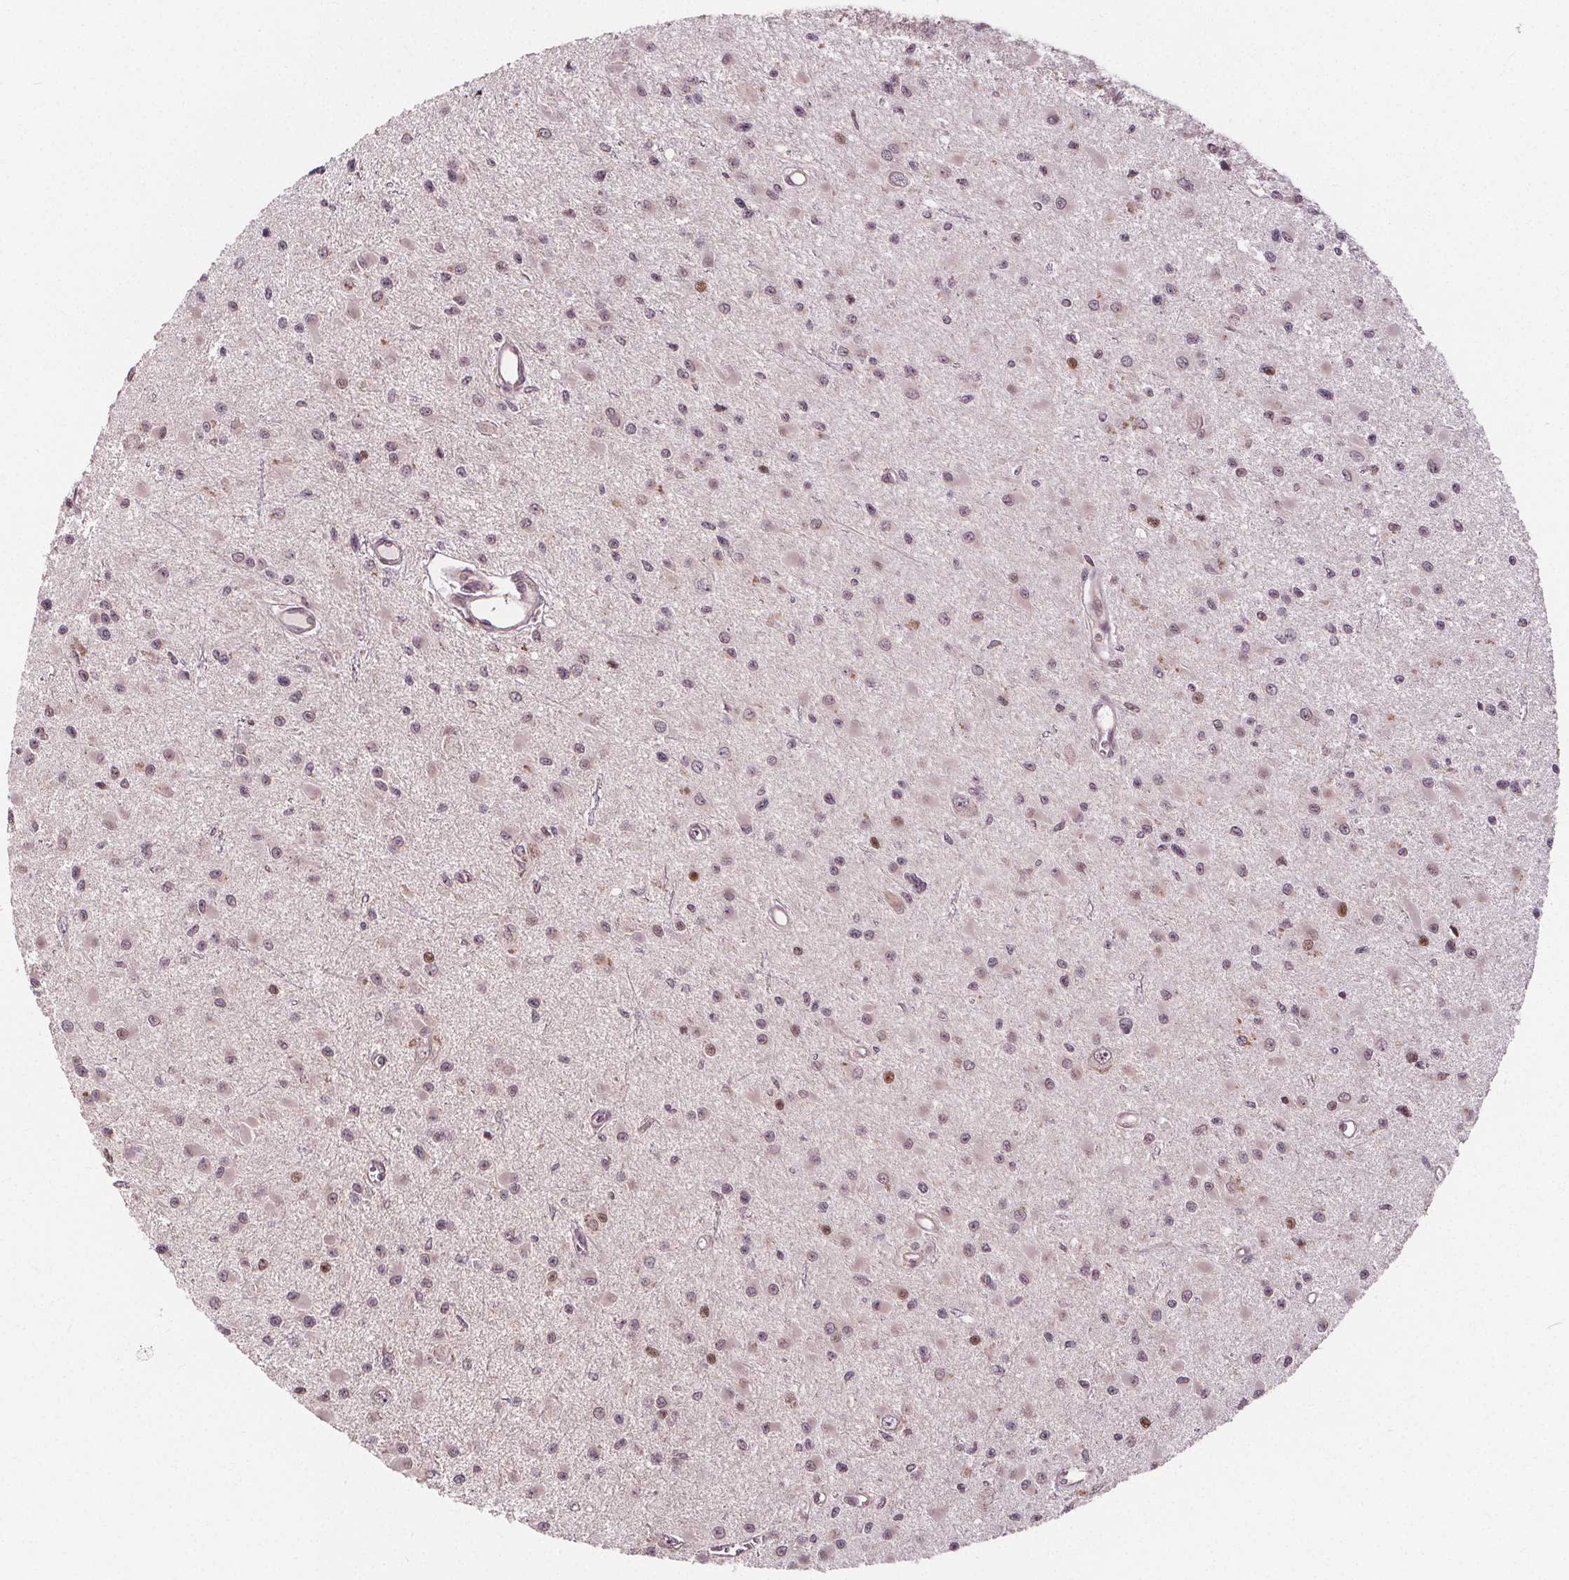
{"staining": {"intensity": "moderate", "quantity": "<25%", "location": "nuclear"}, "tissue": "glioma", "cell_type": "Tumor cells", "image_type": "cancer", "snomed": [{"axis": "morphology", "description": "Glioma, malignant, High grade"}, {"axis": "topography", "description": "Brain"}], "caption": "This micrograph demonstrates high-grade glioma (malignant) stained with IHC to label a protein in brown. The nuclear of tumor cells show moderate positivity for the protein. Nuclei are counter-stained blue.", "gene": "AKT1S1", "patient": {"sex": "male", "age": 54}}